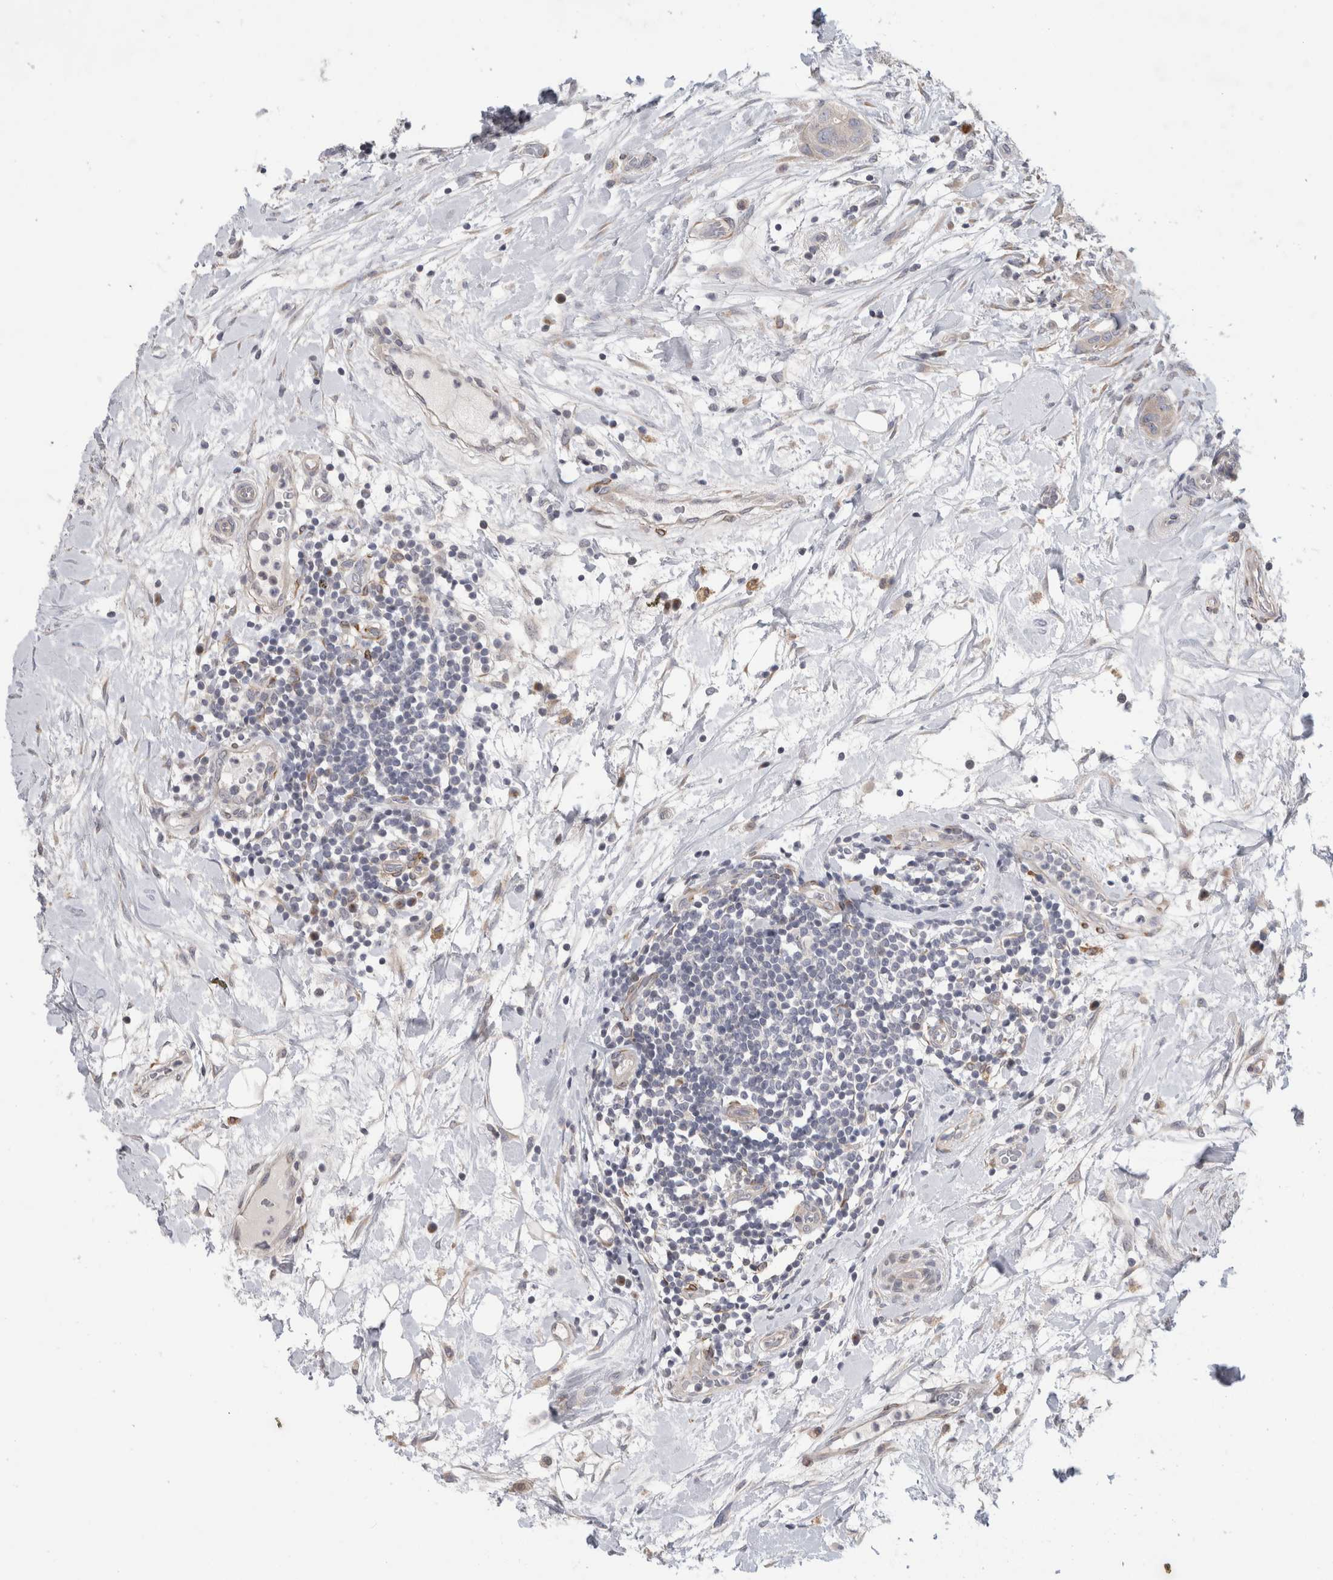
{"staining": {"intensity": "negative", "quantity": "none", "location": "none"}, "tissue": "breast cancer", "cell_type": "Tumor cells", "image_type": "cancer", "snomed": [{"axis": "morphology", "description": "Duct carcinoma"}, {"axis": "topography", "description": "Breast"}], "caption": "The IHC micrograph has no significant staining in tumor cells of breast invasive ductal carcinoma tissue.", "gene": "SYTL5", "patient": {"sex": "female", "age": 40}}